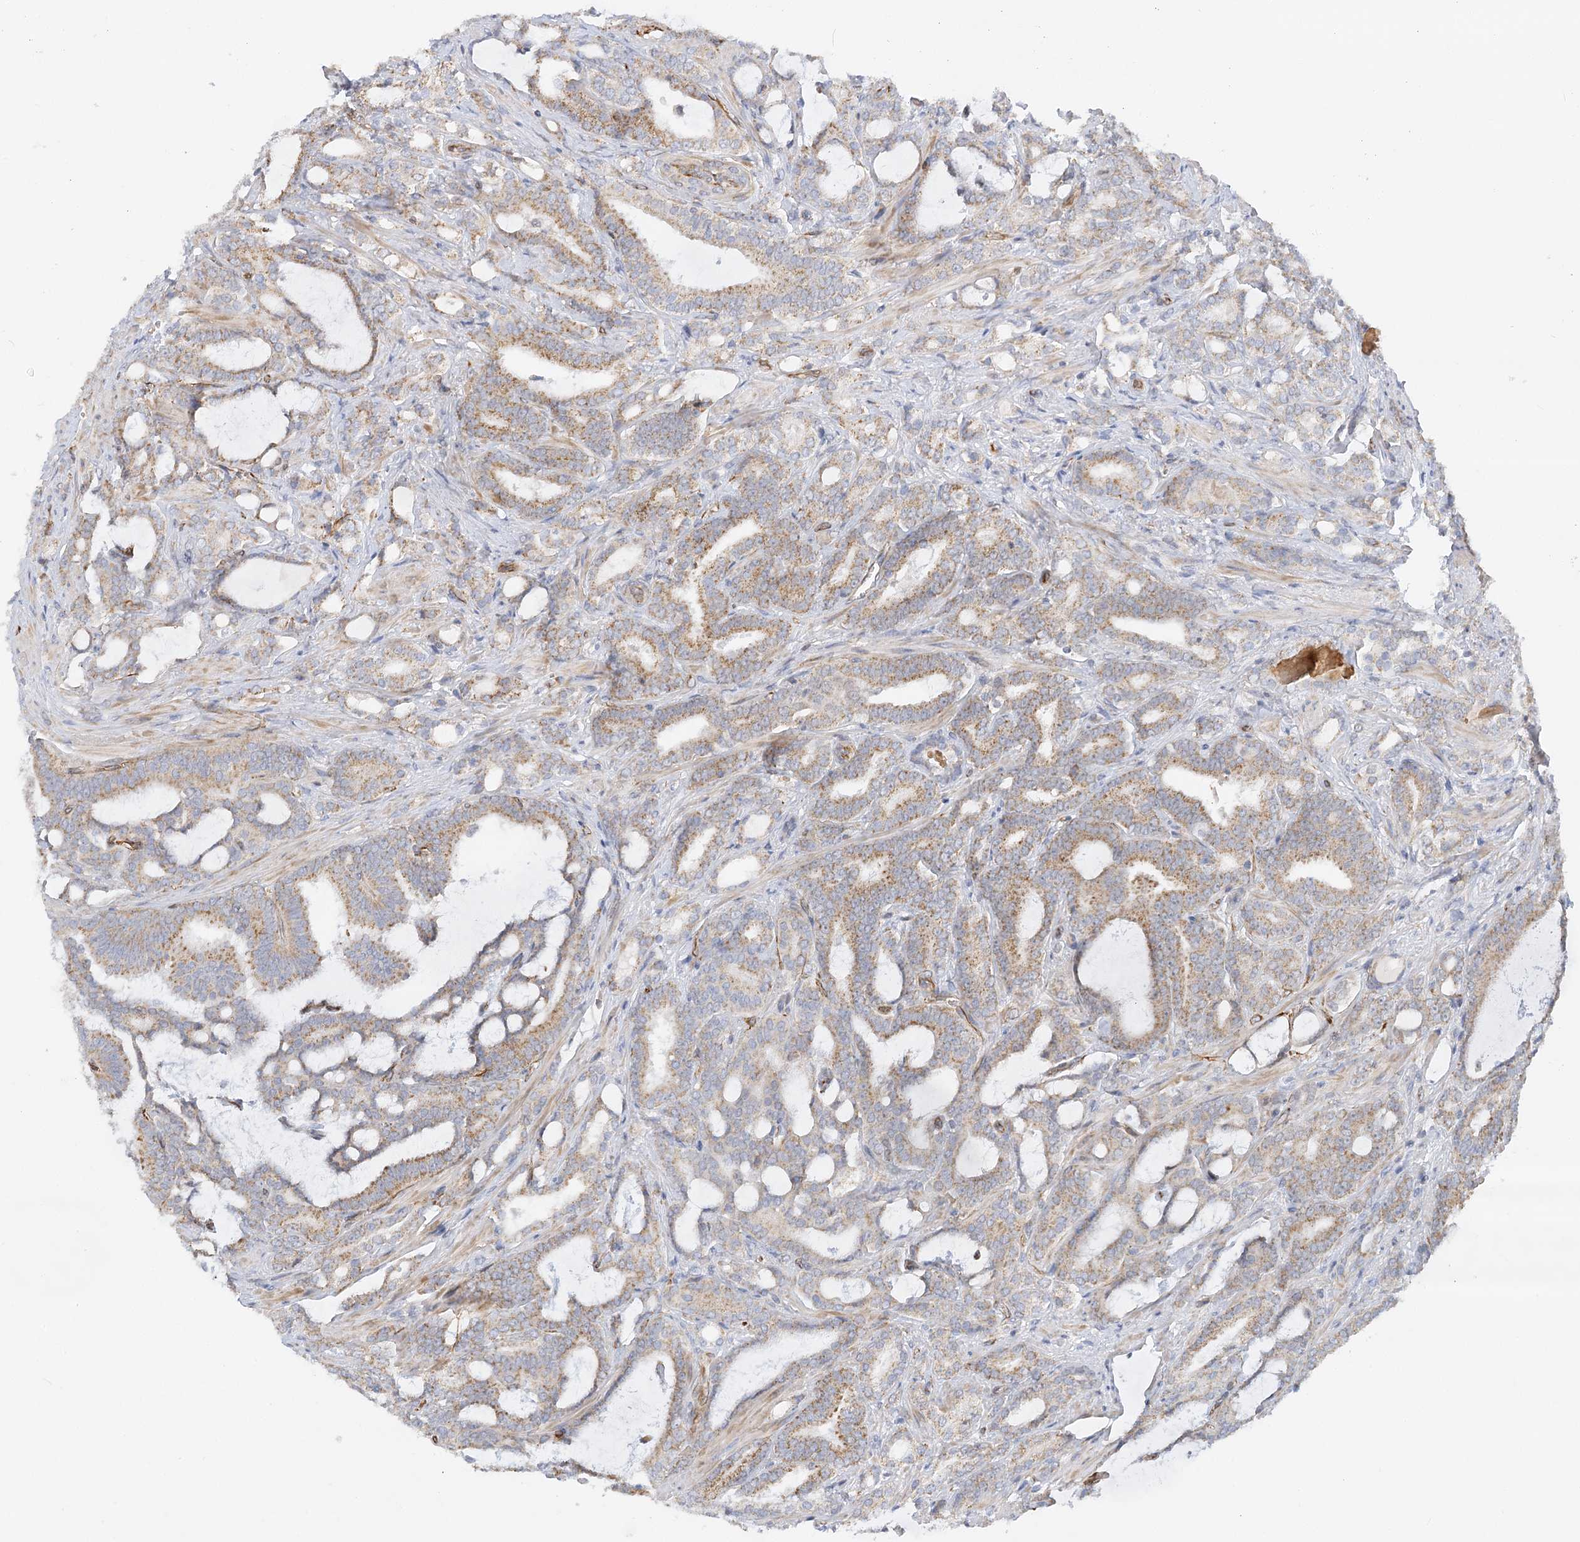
{"staining": {"intensity": "weak", "quantity": ">75%", "location": "cytoplasmic/membranous"}, "tissue": "prostate cancer", "cell_type": "Tumor cells", "image_type": "cancer", "snomed": [{"axis": "morphology", "description": "Adenocarcinoma, High grade"}, {"axis": "topography", "description": "Prostate and seminal vesicle, NOS"}], "caption": "Prostate cancer (adenocarcinoma (high-grade)) stained for a protein (brown) demonstrates weak cytoplasmic/membranous positive expression in about >75% of tumor cells.", "gene": "NELL2", "patient": {"sex": "male", "age": 67}}